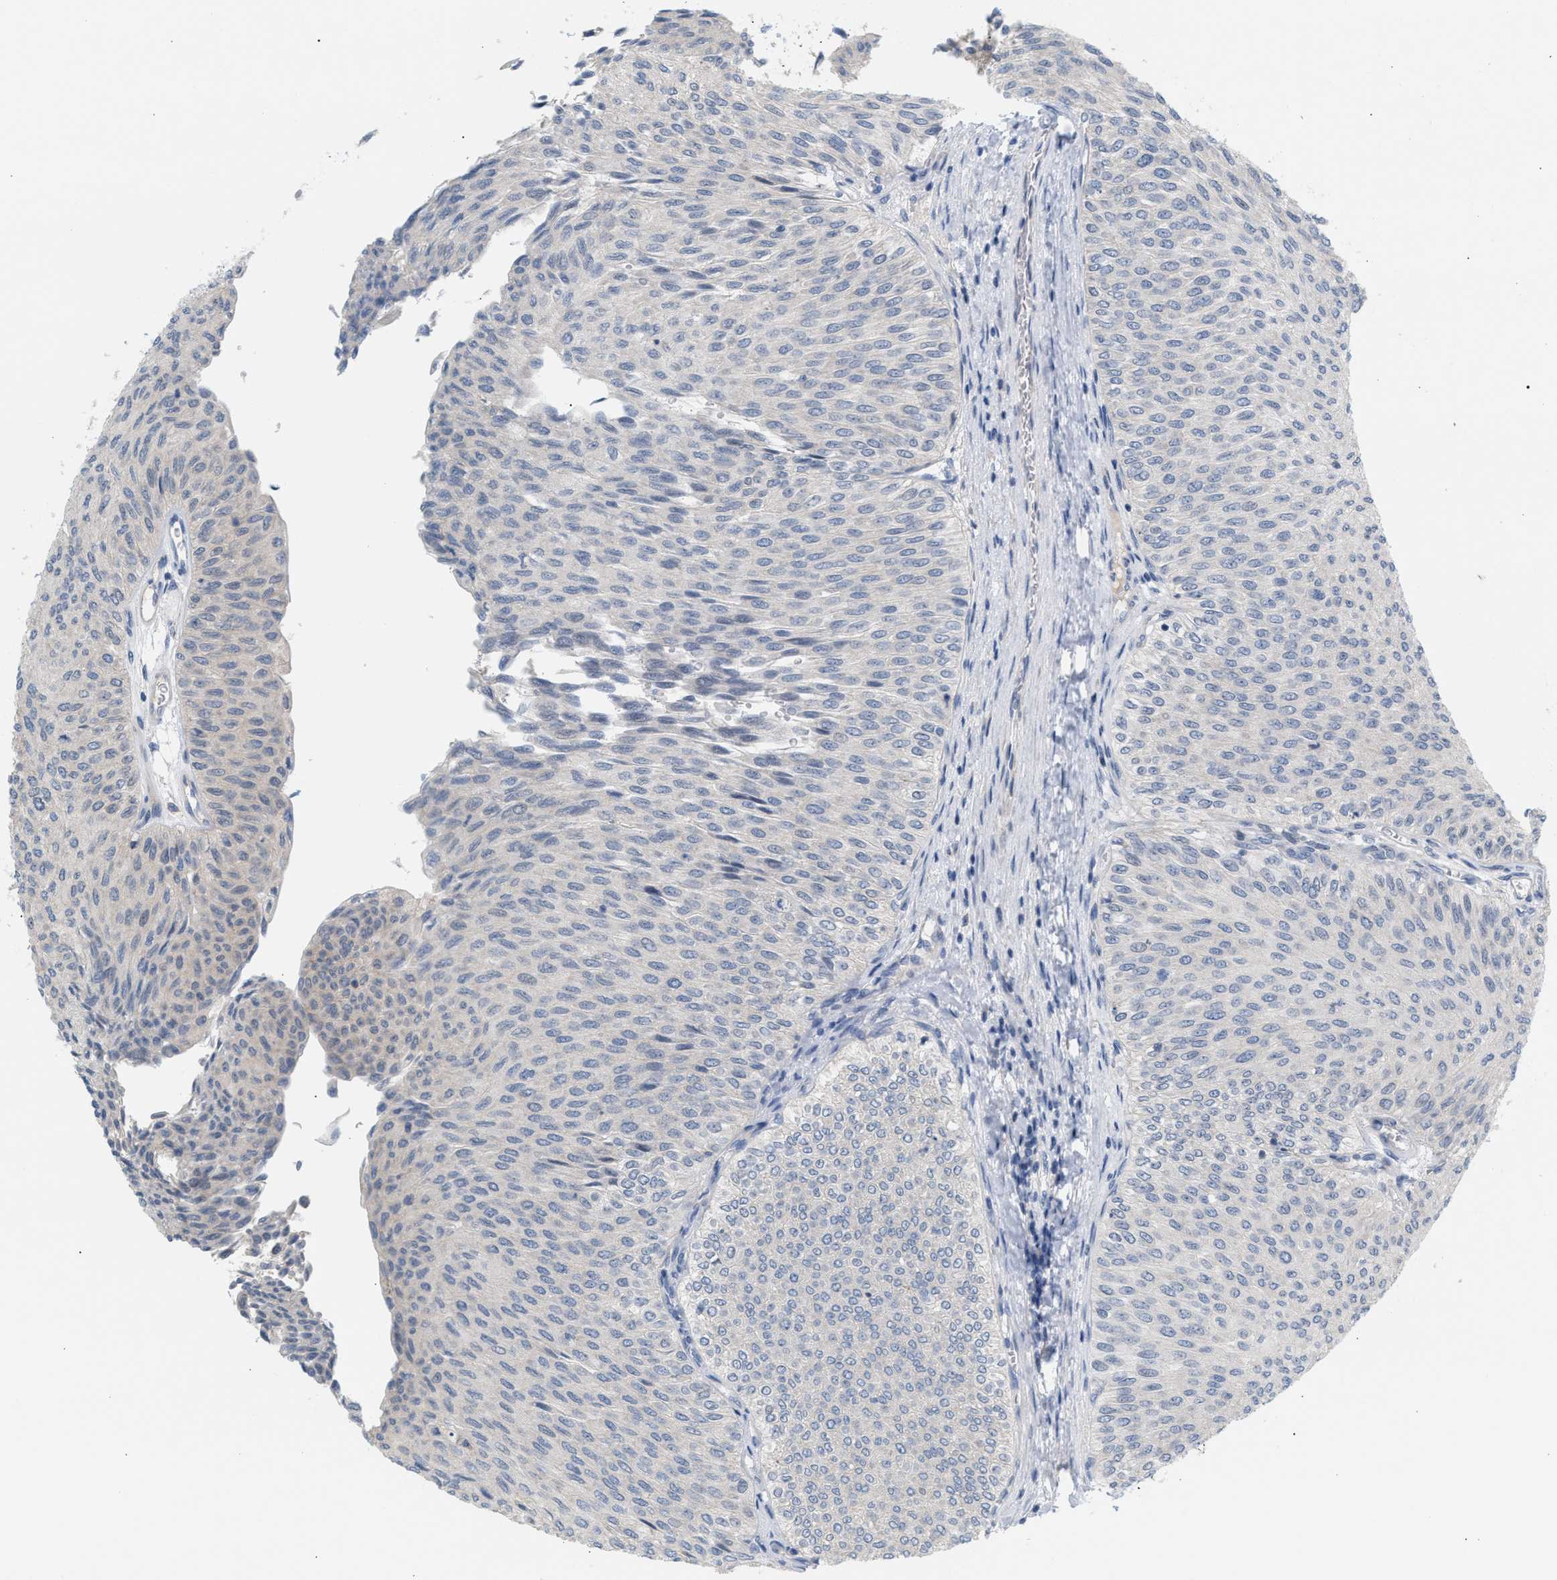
{"staining": {"intensity": "negative", "quantity": "none", "location": "none"}, "tissue": "urothelial cancer", "cell_type": "Tumor cells", "image_type": "cancer", "snomed": [{"axis": "morphology", "description": "Urothelial carcinoma, Low grade"}, {"axis": "topography", "description": "Urinary bladder"}], "caption": "There is no significant positivity in tumor cells of urothelial cancer. Nuclei are stained in blue.", "gene": "LRCH1", "patient": {"sex": "male", "age": 78}}